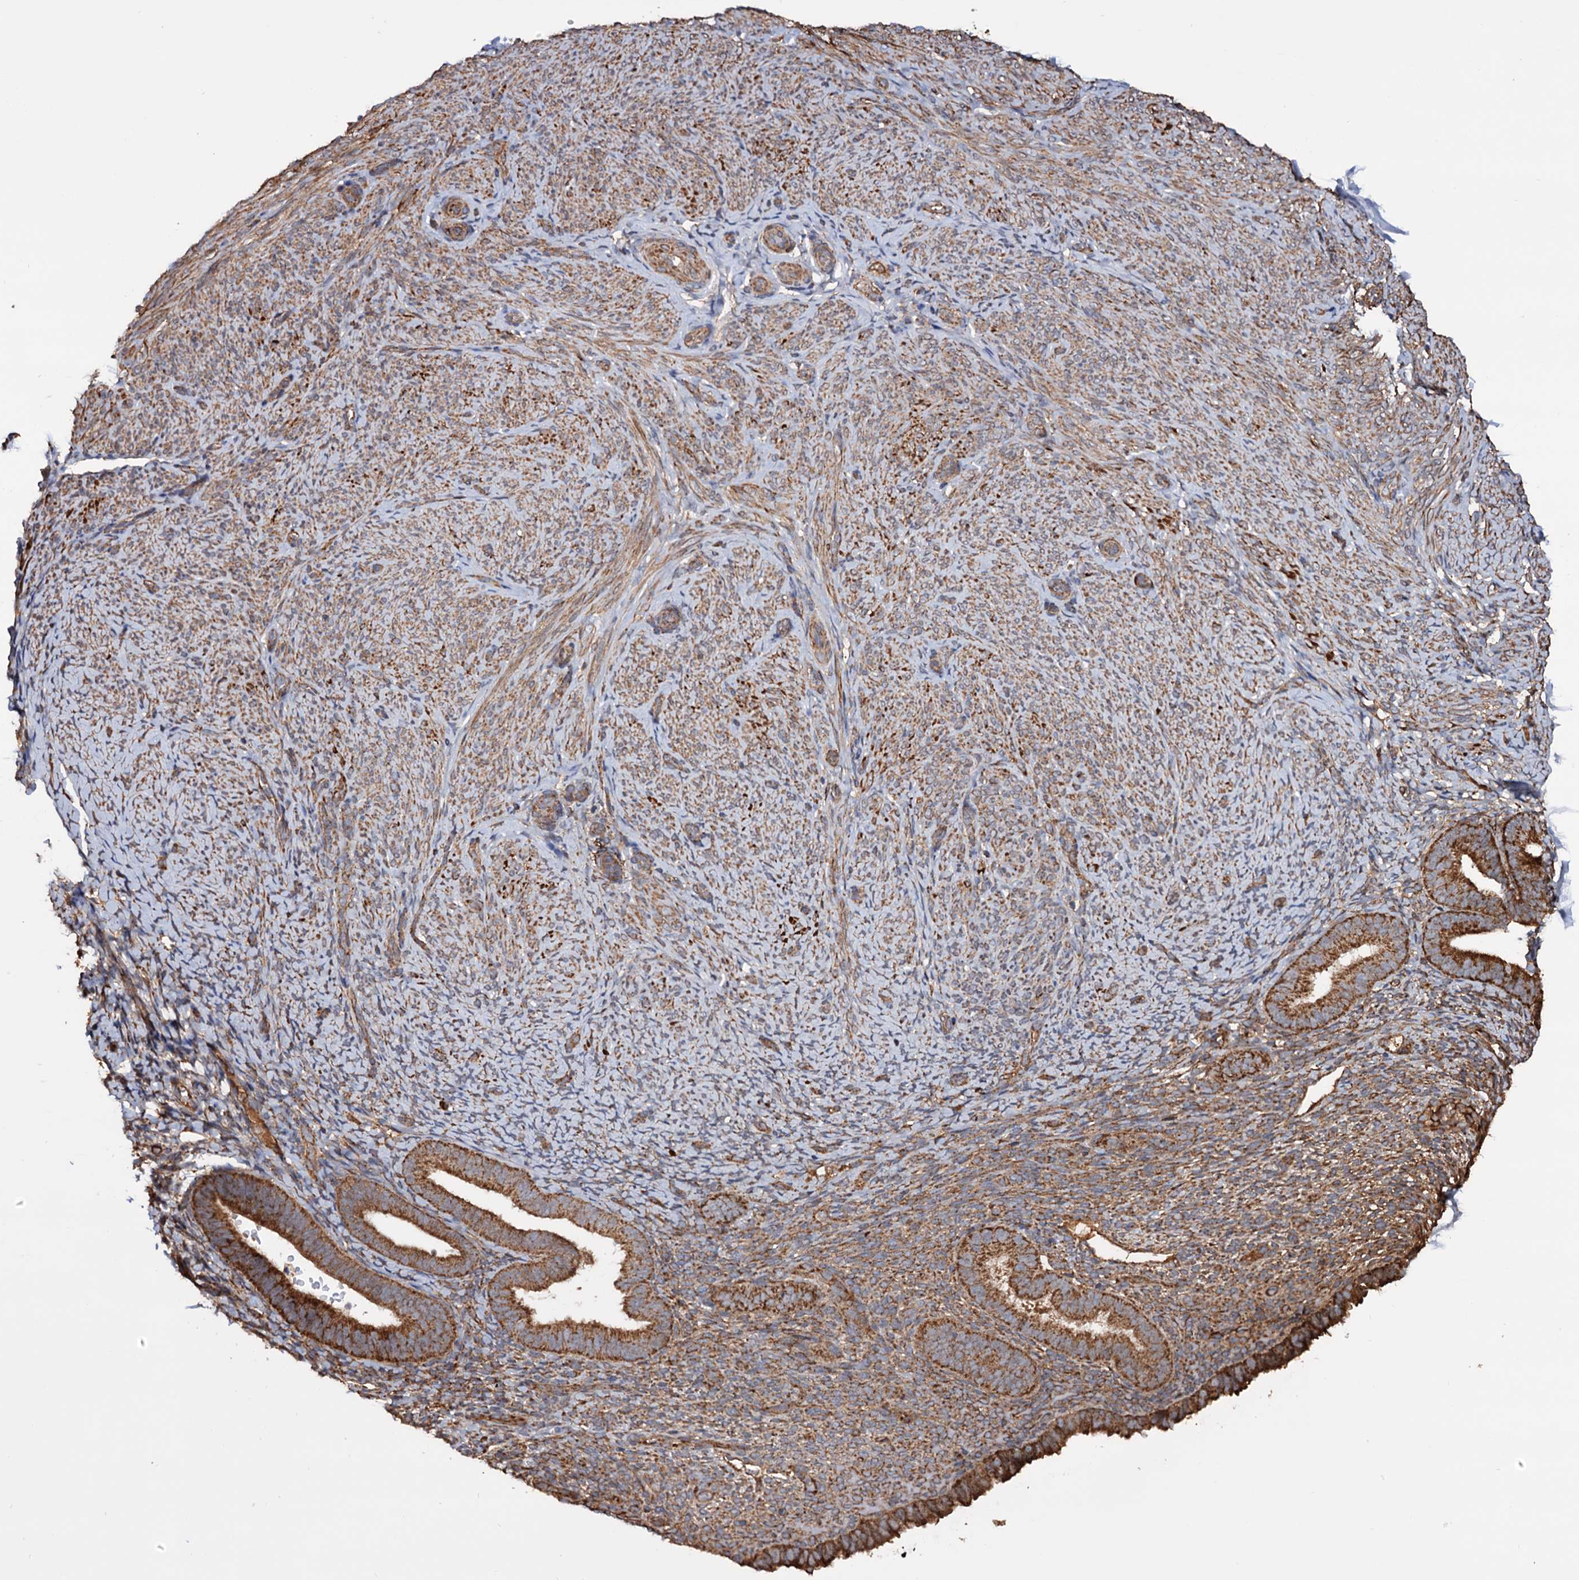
{"staining": {"intensity": "moderate", "quantity": "25%-75%", "location": "cytoplasmic/membranous"}, "tissue": "endometrium", "cell_type": "Cells in endometrial stroma", "image_type": "normal", "snomed": [{"axis": "morphology", "description": "Normal tissue, NOS"}, {"axis": "topography", "description": "Endometrium"}], "caption": "An image of human endometrium stained for a protein demonstrates moderate cytoplasmic/membranous brown staining in cells in endometrial stroma. (Stains: DAB in brown, nuclei in blue, Microscopy: brightfield microscopy at high magnification).", "gene": "MRPL42", "patient": {"sex": "female", "age": 65}}